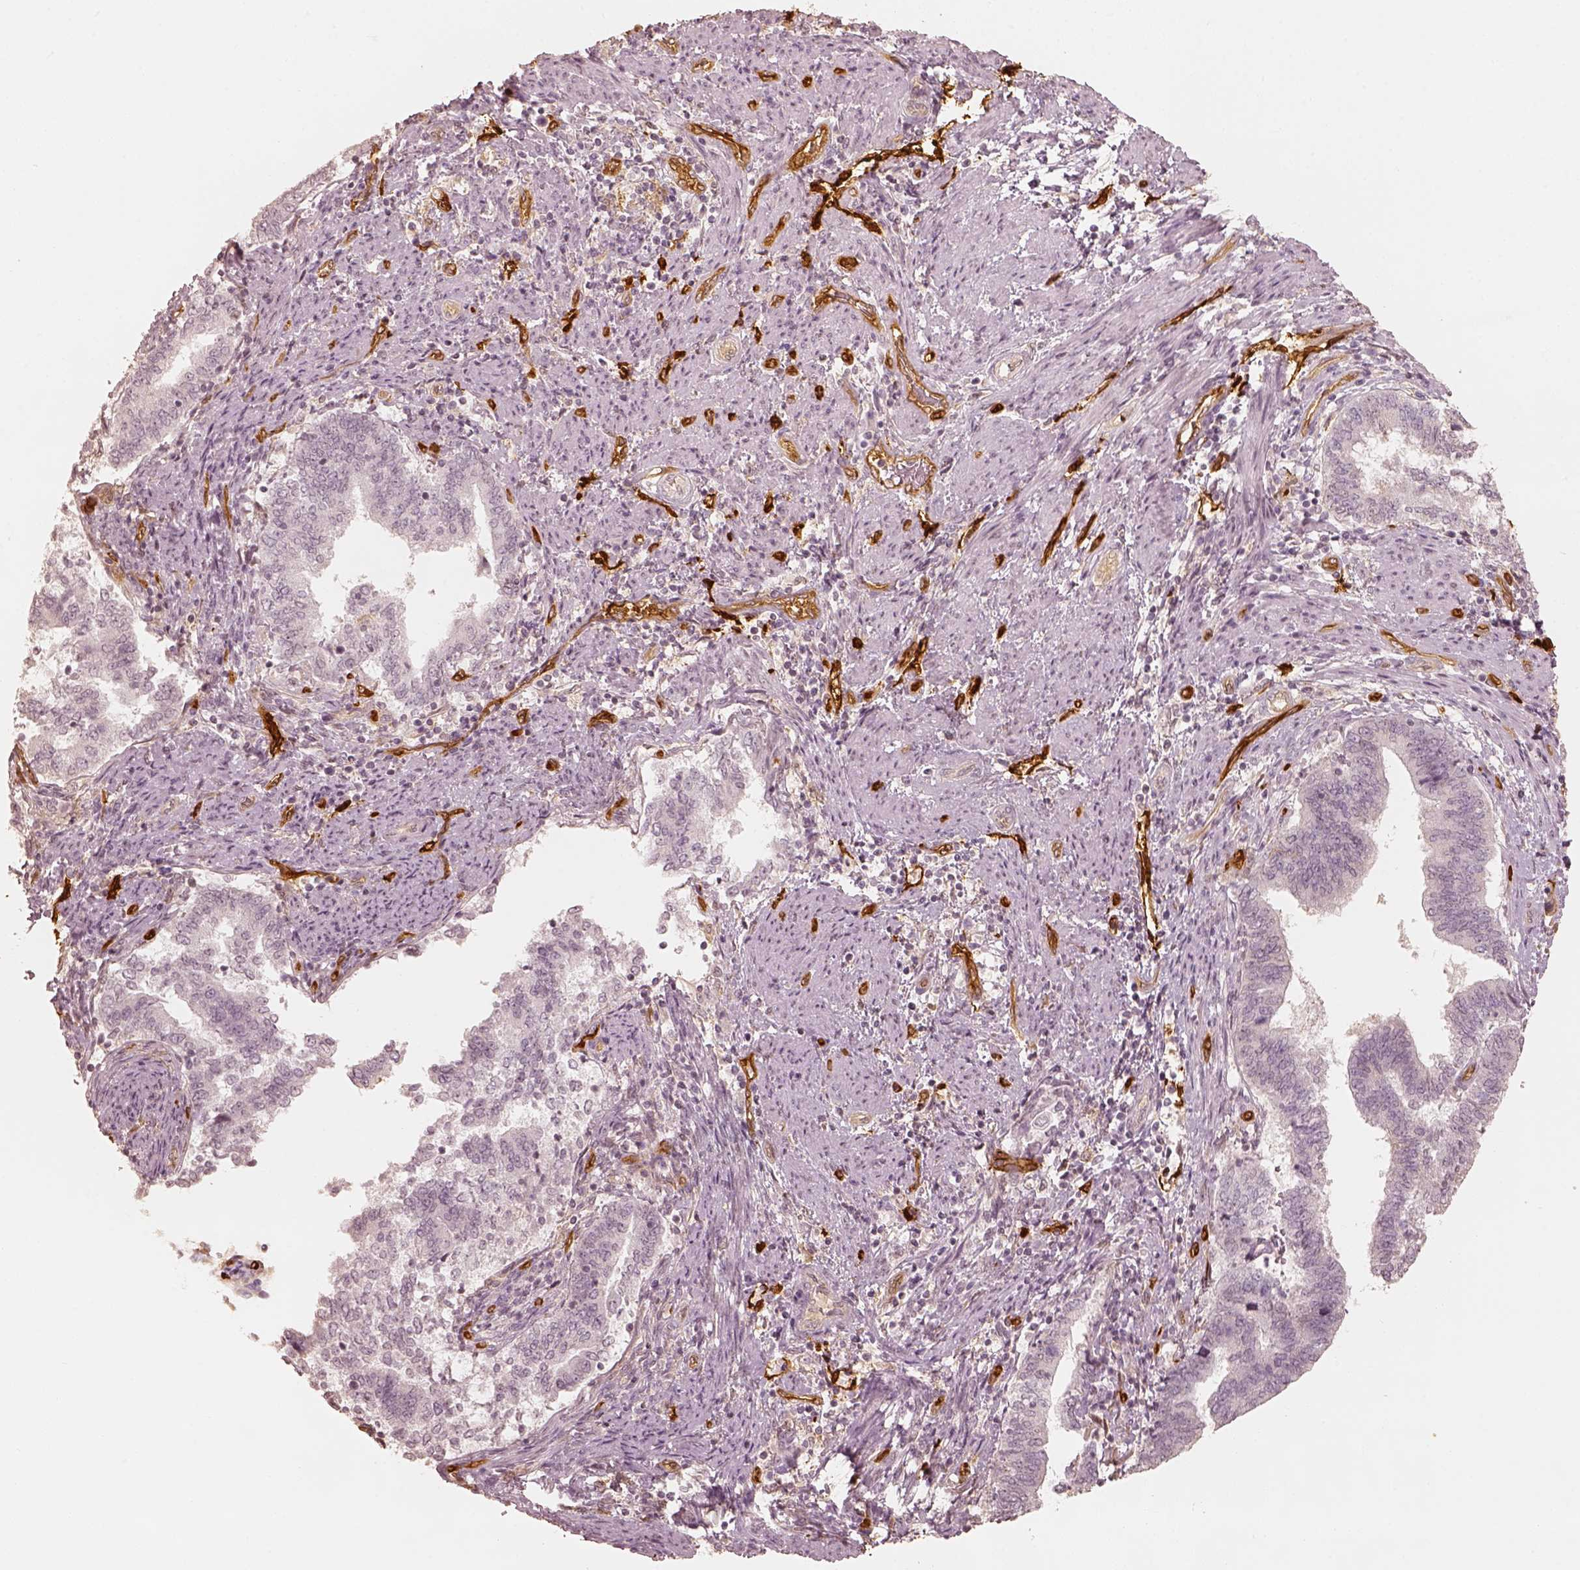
{"staining": {"intensity": "negative", "quantity": "none", "location": "none"}, "tissue": "endometrial cancer", "cell_type": "Tumor cells", "image_type": "cancer", "snomed": [{"axis": "morphology", "description": "Adenocarcinoma, NOS"}, {"axis": "topography", "description": "Endometrium"}], "caption": "High power microscopy image of an immunohistochemistry histopathology image of endometrial cancer (adenocarcinoma), revealing no significant positivity in tumor cells. The staining was performed using DAB (3,3'-diaminobenzidine) to visualize the protein expression in brown, while the nuclei were stained in blue with hematoxylin (Magnification: 20x).", "gene": "FSCN1", "patient": {"sex": "female", "age": 65}}